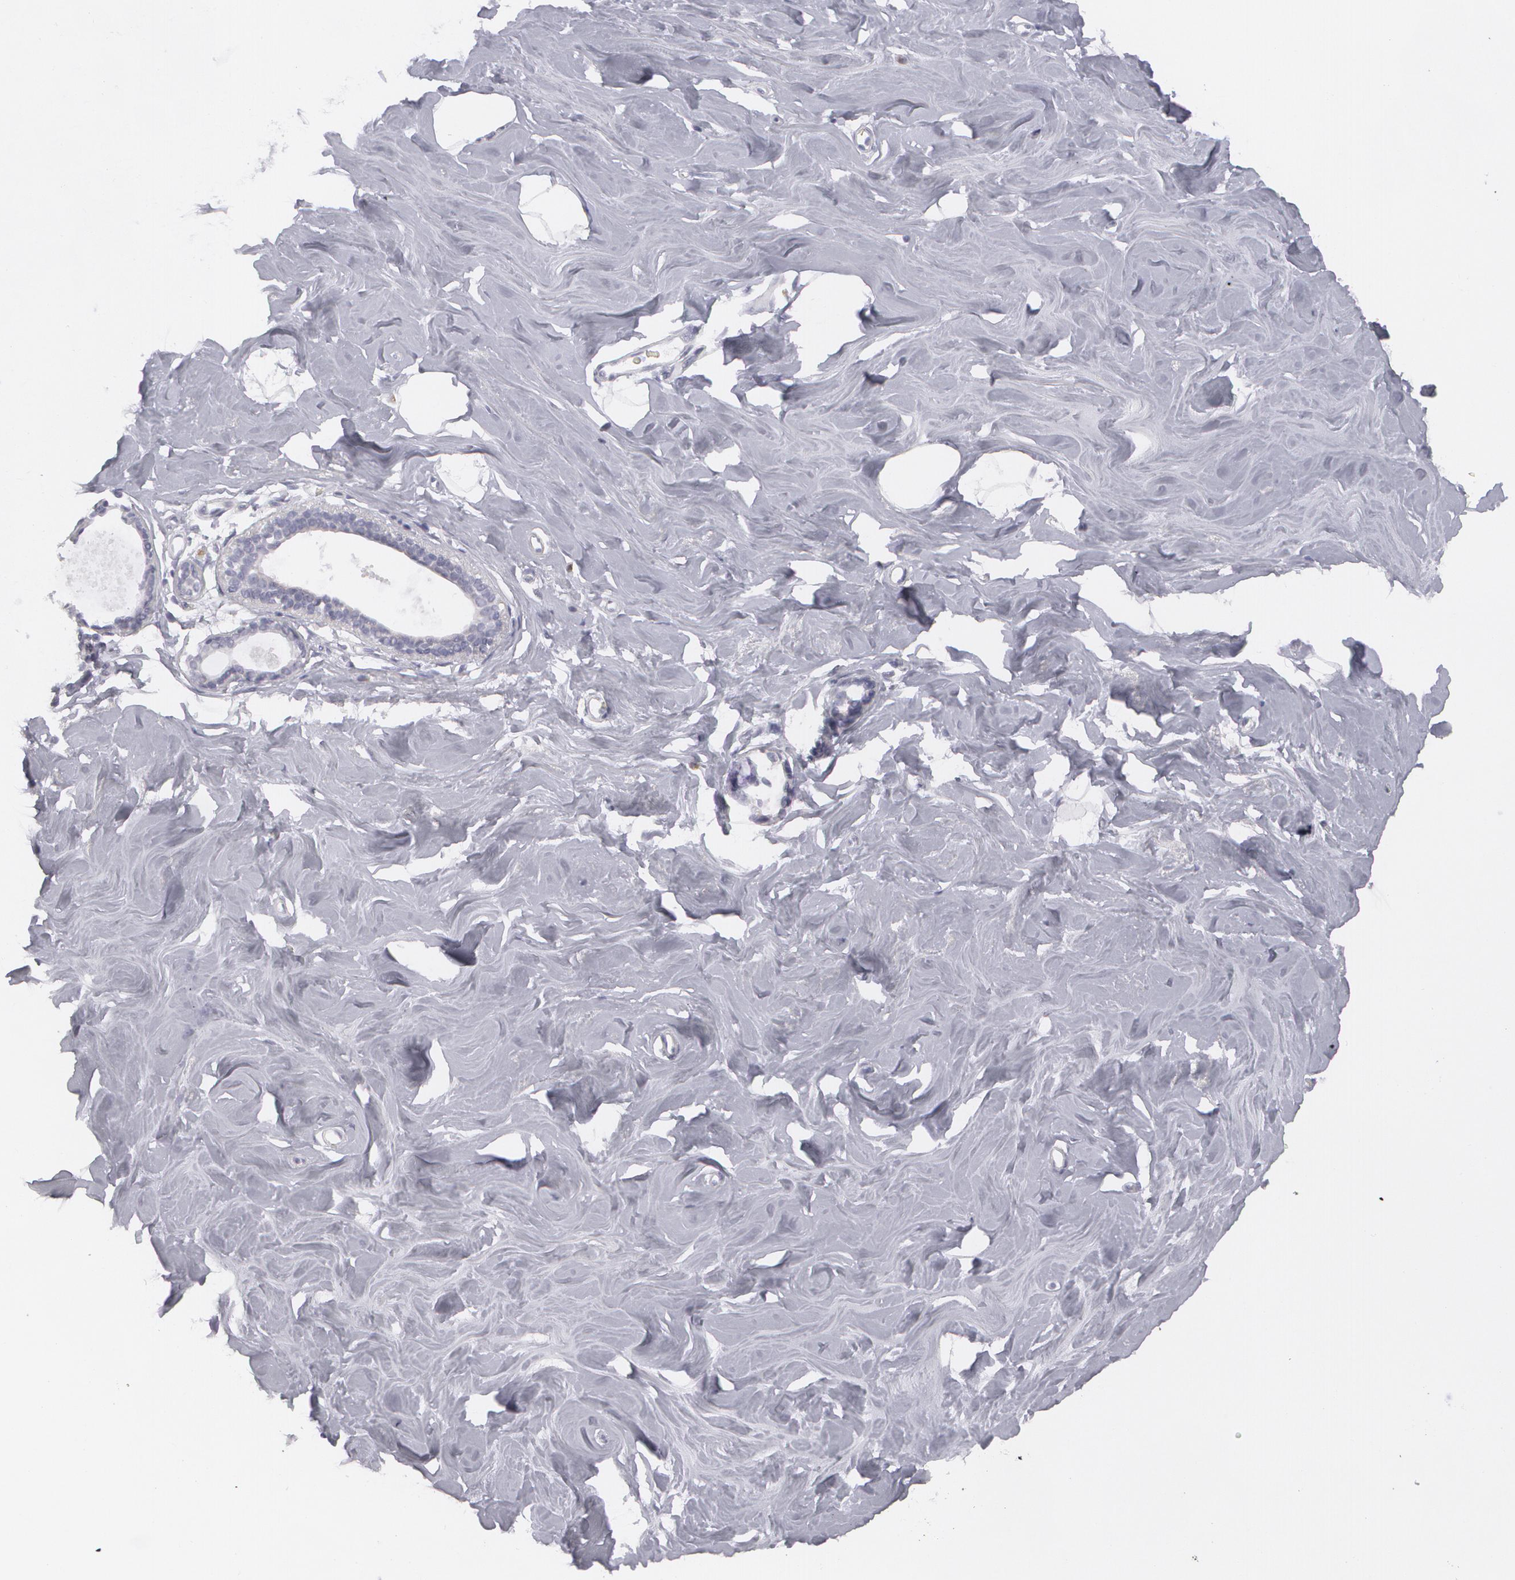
{"staining": {"intensity": "negative", "quantity": "none", "location": "none"}, "tissue": "breast", "cell_type": "Adipocytes", "image_type": "normal", "snomed": [{"axis": "morphology", "description": "Normal tissue, NOS"}, {"axis": "topography", "description": "Breast"}], "caption": "Adipocytes show no significant expression in normal breast.", "gene": "MBNL3", "patient": {"sex": "female", "age": 54}}